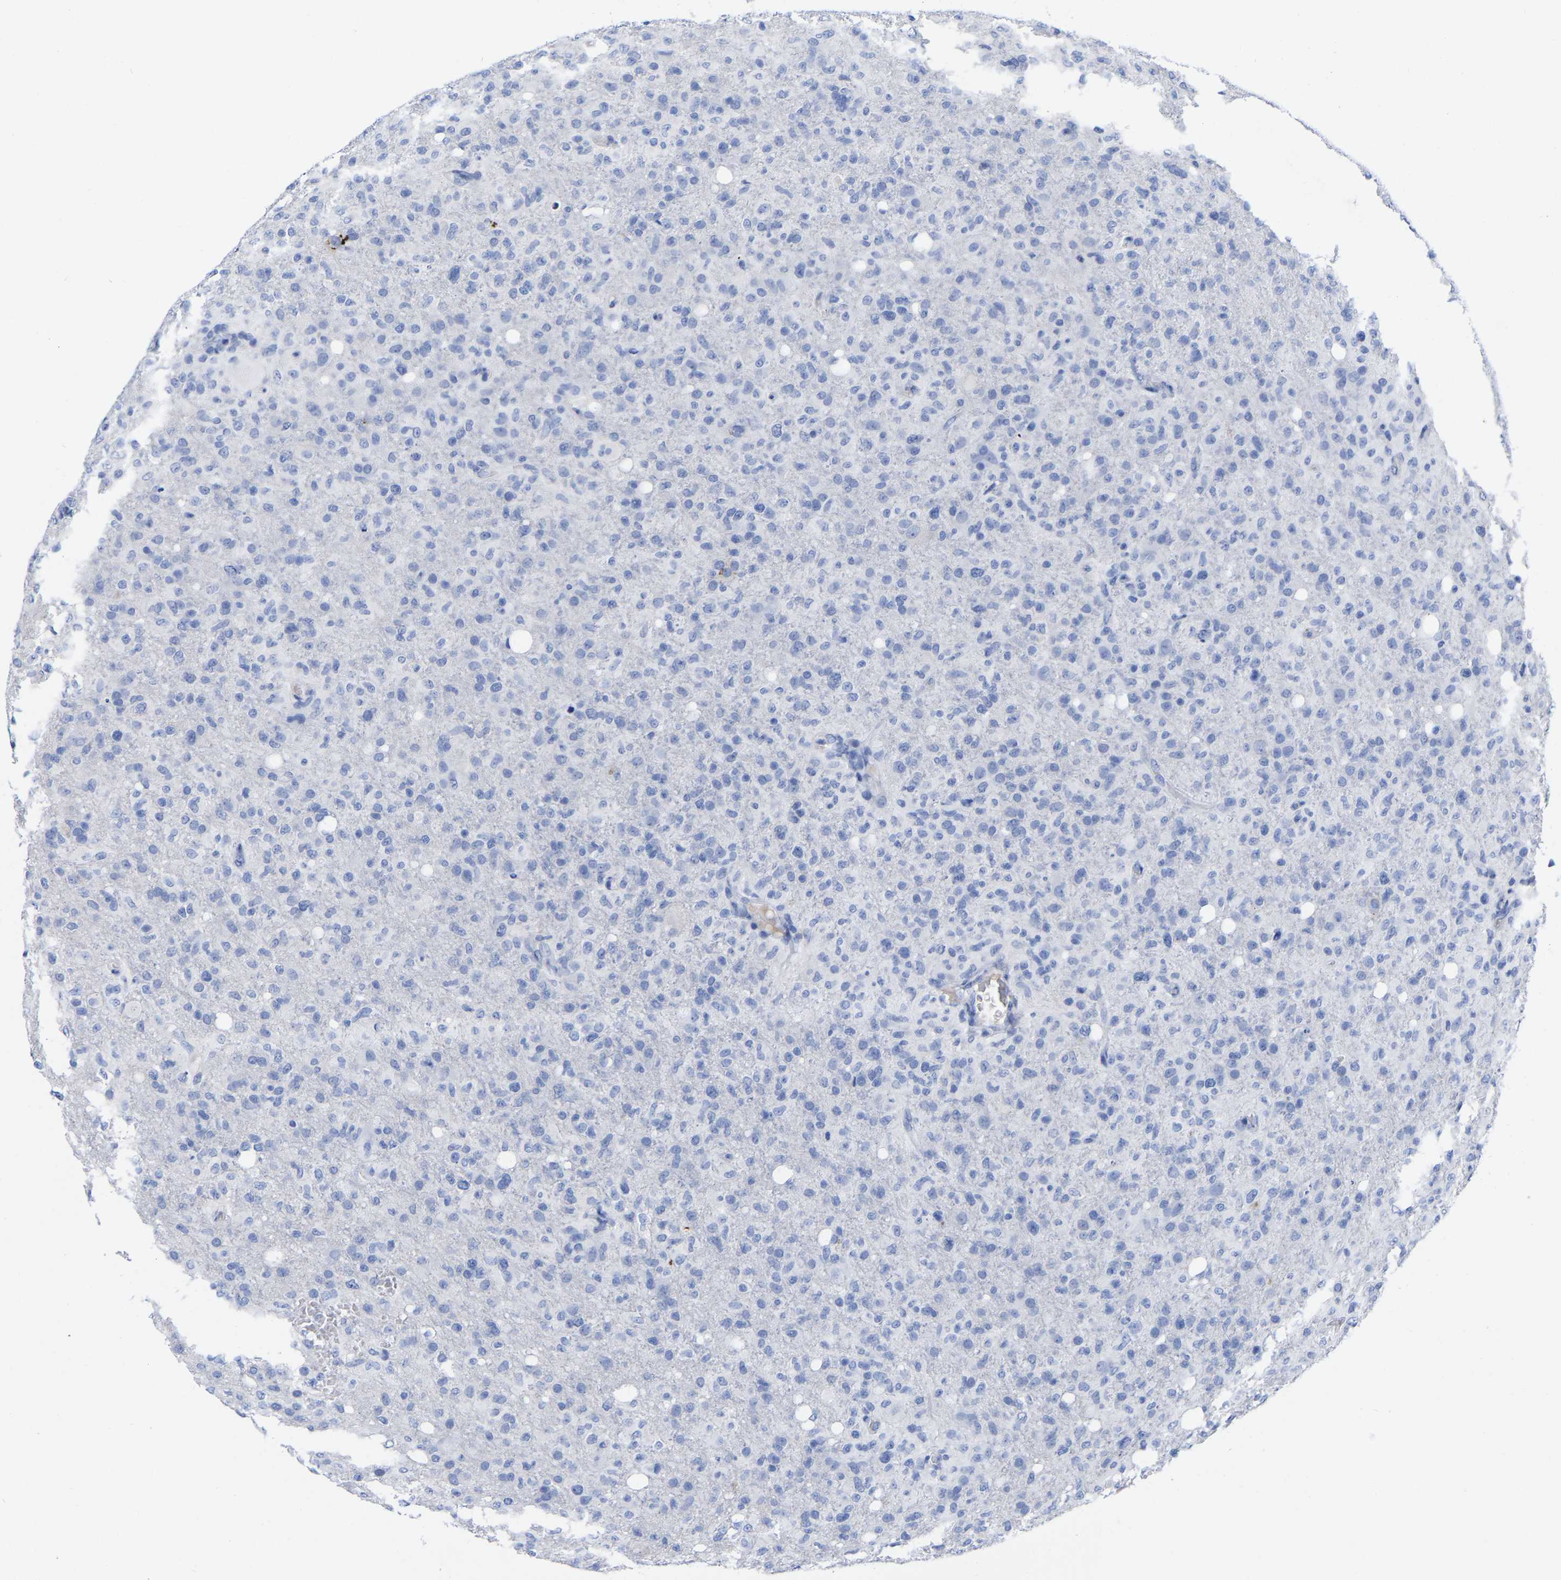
{"staining": {"intensity": "negative", "quantity": "none", "location": "none"}, "tissue": "glioma", "cell_type": "Tumor cells", "image_type": "cancer", "snomed": [{"axis": "morphology", "description": "Glioma, malignant, High grade"}, {"axis": "topography", "description": "Brain"}], "caption": "Tumor cells are negative for protein expression in human malignant glioma (high-grade).", "gene": "HAPLN1", "patient": {"sex": "female", "age": 57}}